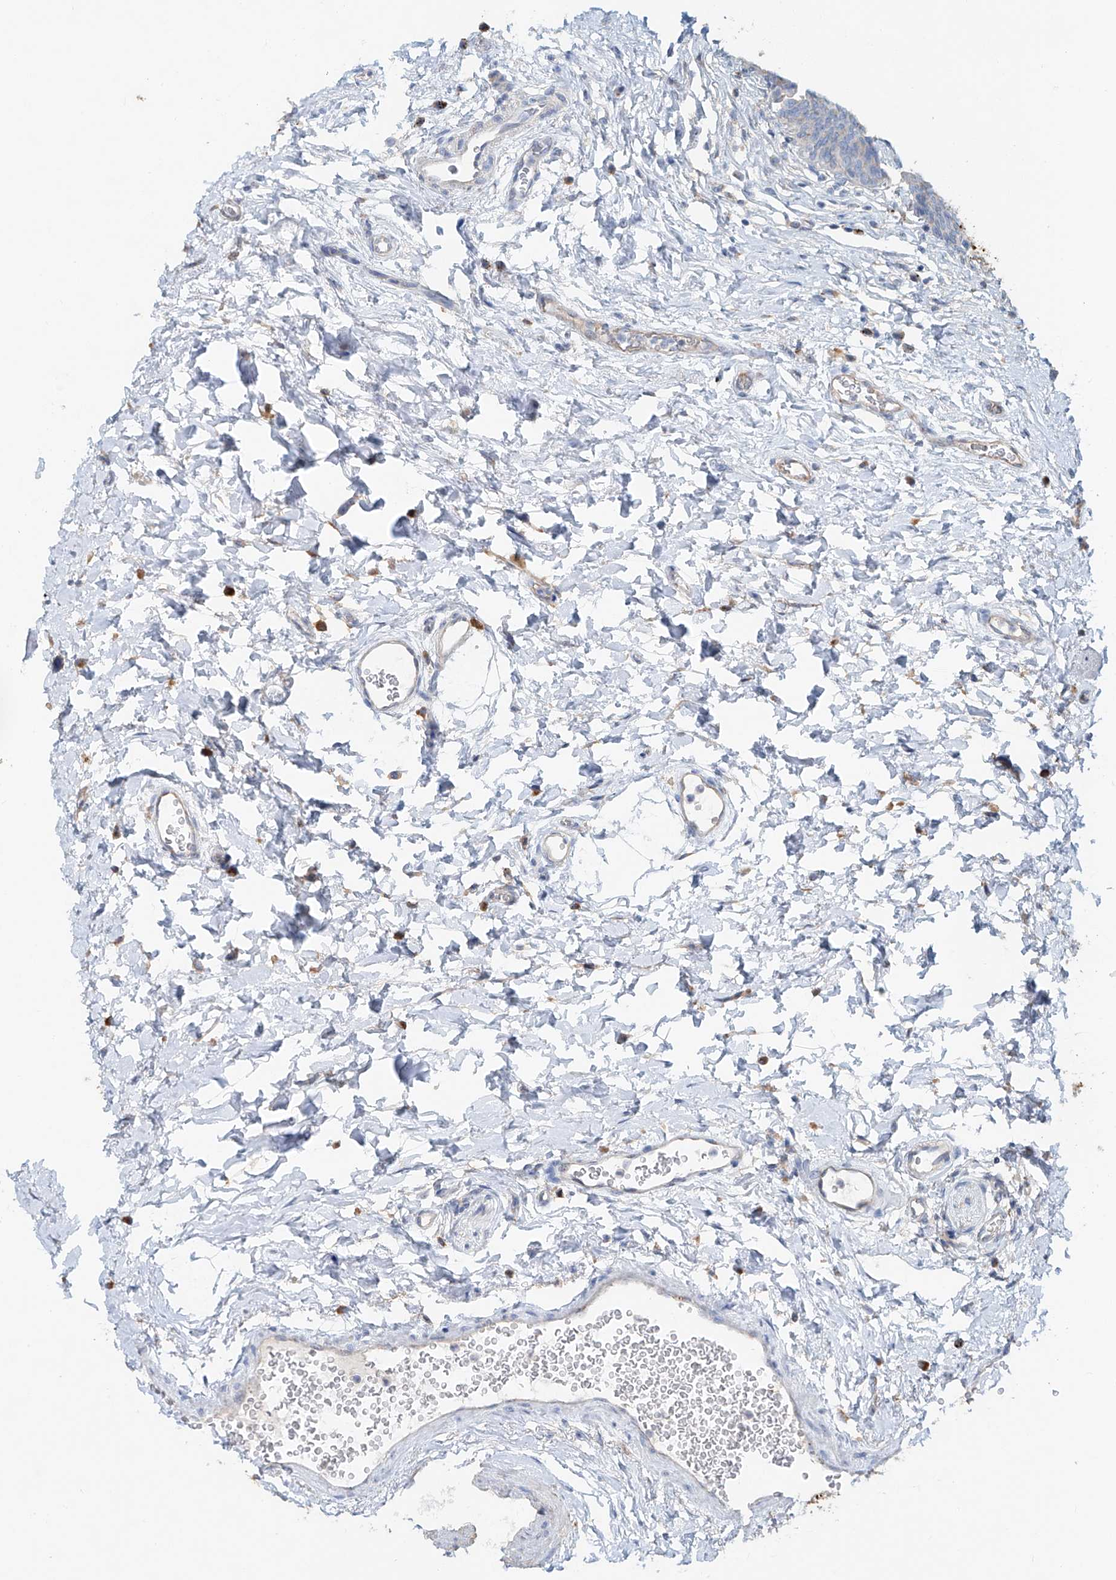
{"staining": {"intensity": "moderate", "quantity": "<25%", "location": "cytoplasmic/membranous"}, "tissue": "urinary bladder", "cell_type": "Urothelial cells", "image_type": "normal", "snomed": [{"axis": "morphology", "description": "Normal tissue, NOS"}, {"axis": "topography", "description": "Urinary bladder"}], "caption": "The immunohistochemical stain labels moderate cytoplasmic/membranous expression in urothelial cells of normal urinary bladder. Nuclei are stained in blue.", "gene": "TRIM47", "patient": {"sex": "male", "age": 83}}